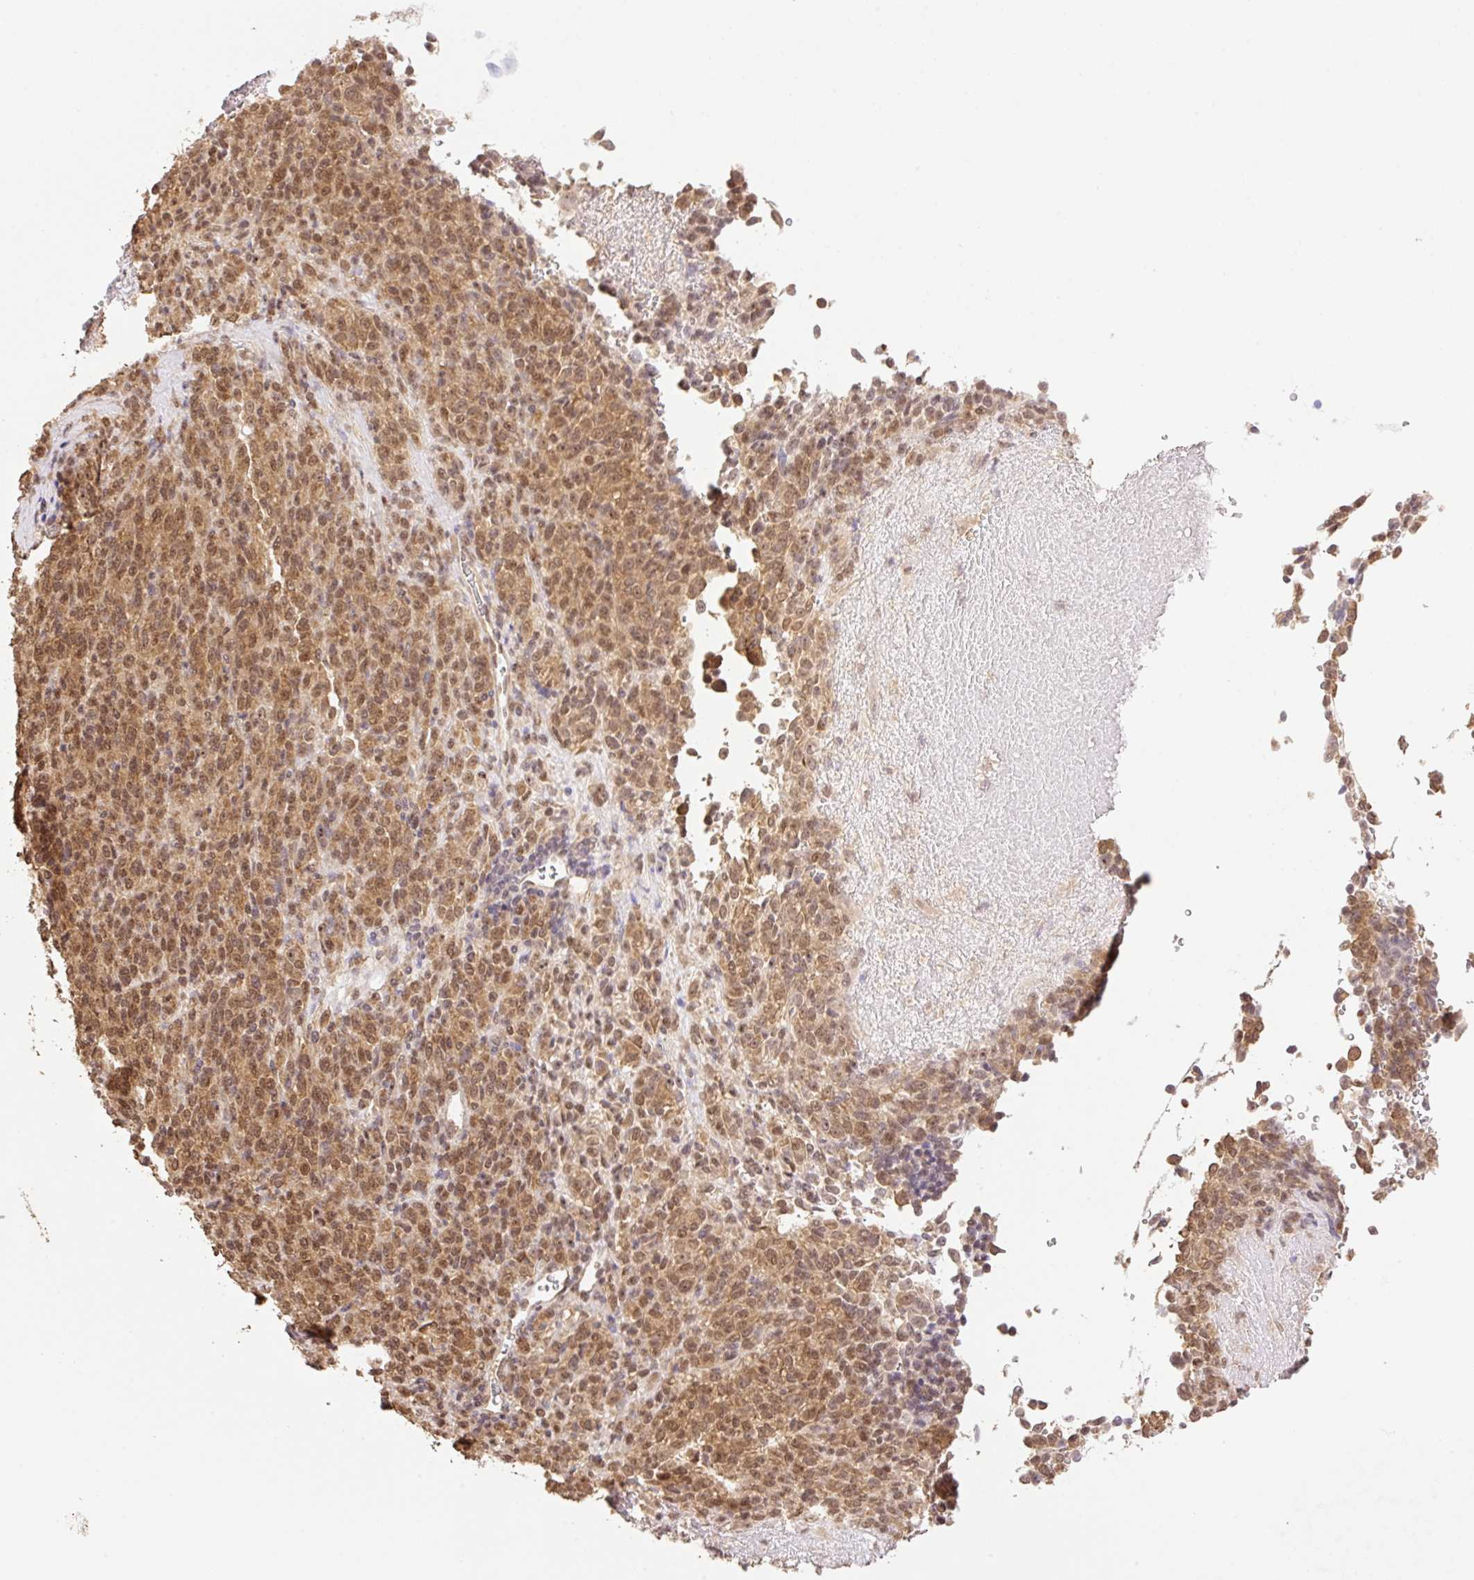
{"staining": {"intensity": "moderate", "quantity": ">75%", "location": "cytoplasmic/membranous,nuclear"}, "tissue": "melanoma", "cell_type": "Tumor cells", "image_type": "cancer", "snomed": [{"axis": "morphology", "description": "Malignant melanoma, Metastatic site"}, {"axis": "topography", "description": "Brain"}], "caption": "The image shows immunohistochemical staining of melanoma. There is moderate cytoplasmic/membranous and nuclear positivity is present in about >75% of tumor cells.", "gene": "VPS25", "patient": {"sex": "female", "age": 56}}